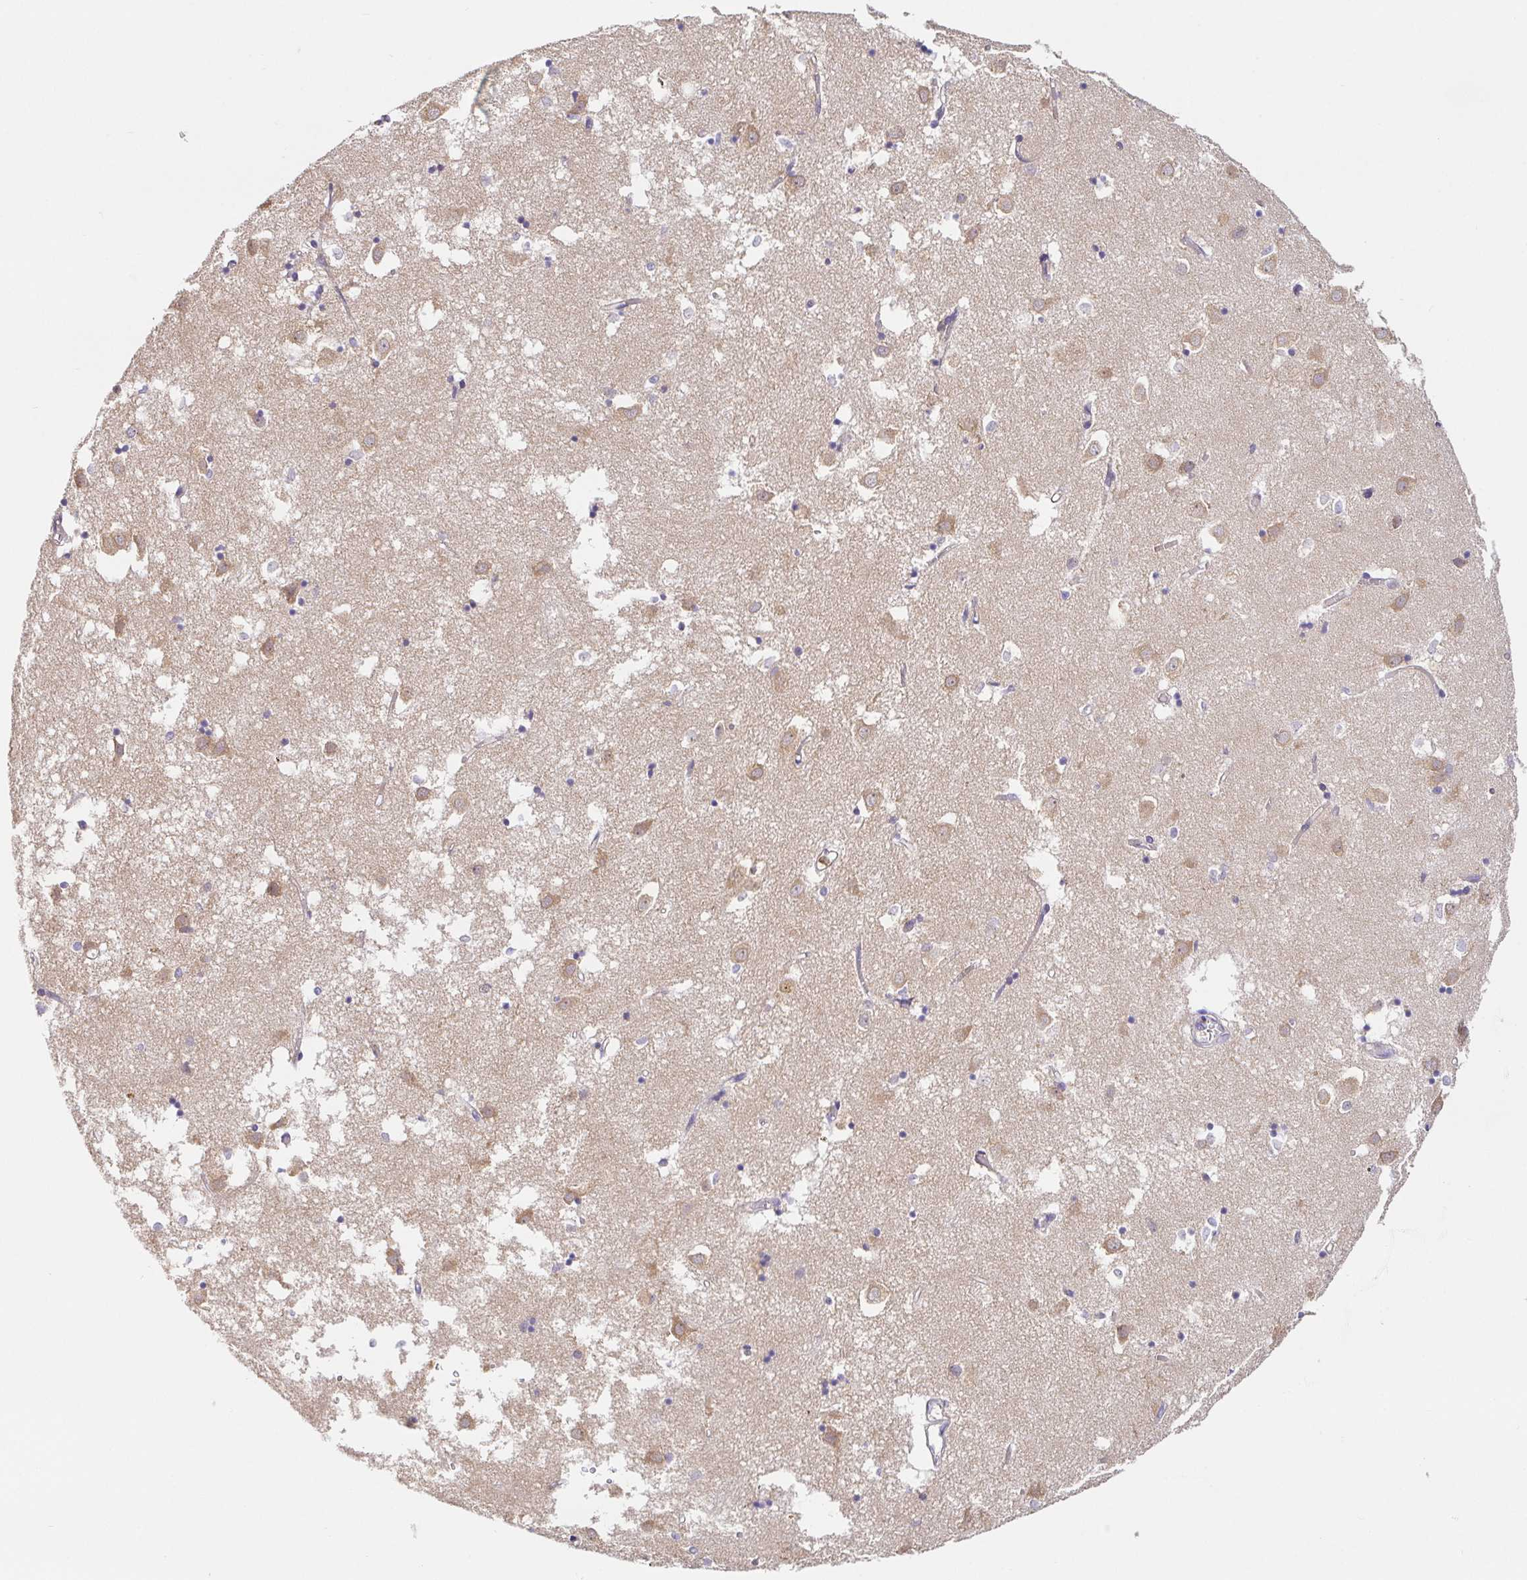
{"staining": {"intensity": "moderate", "quantity": "25%-75%", "location": "cytoplasmic/membranous"}, "tissue": "caudate", "cell_type": "Glial cells", "image_type": "normal", "snomed": [{"axis": "morphology", "description": "Normal tissue, NOS"}, {"axis": "topography", "description": "Lateral ventricle wall"}], "caption": "The photomicrograph displays immunohistochemical staining of normal caudate. There is moderate cytoplasmic/membranous positivity is seen in about 25%-75% of glial cells.", "gene": "PDPK1", "patient": {"sex": "male", "age": 70}}